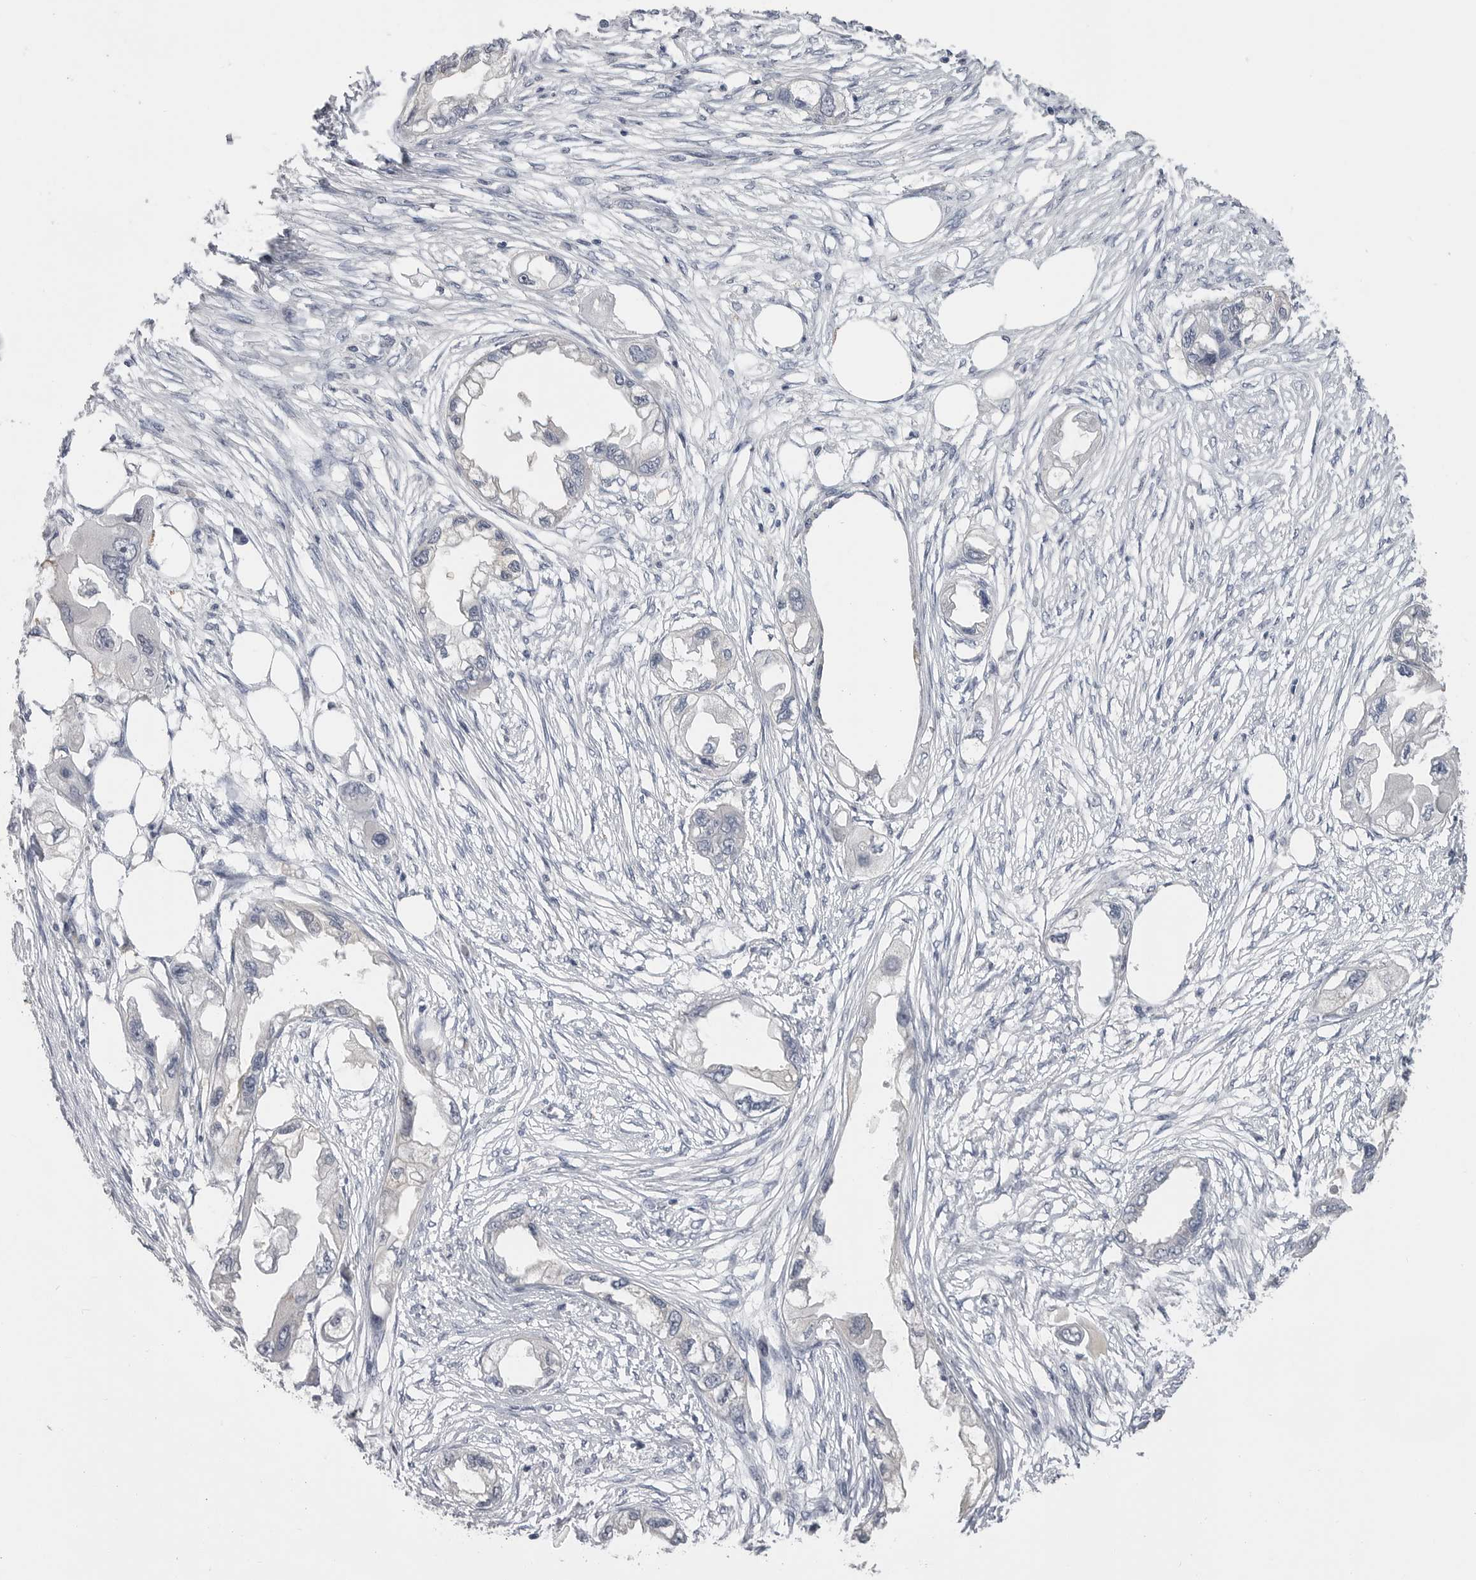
{"staining": {"intensity": "negative", "quantity": "none", "location": "none"}, "tissue": "endometrial cancer", "cell_type": "Tumor cells", "image_type": "cancer", "snomed": [{"axis": "morphology", "description": "Adenocarcinoma, NOS"}, {"axis": "morphology", "description": "Adenocarcinoma, metastatic, NOS"}, {"axis": "topography", "description": "Adipose tissue"}, {"axis": "topography", "description": "Endometrium"}], "caption": "DAB (3,3'-diaminobenzidine) immunohistochemical staining of endometrial metastatic adenocarcinoma shows no significant positivity in tumor cells.", "gene": "PLEKHF1", "patient": {"sex": "female", "age": 67}}